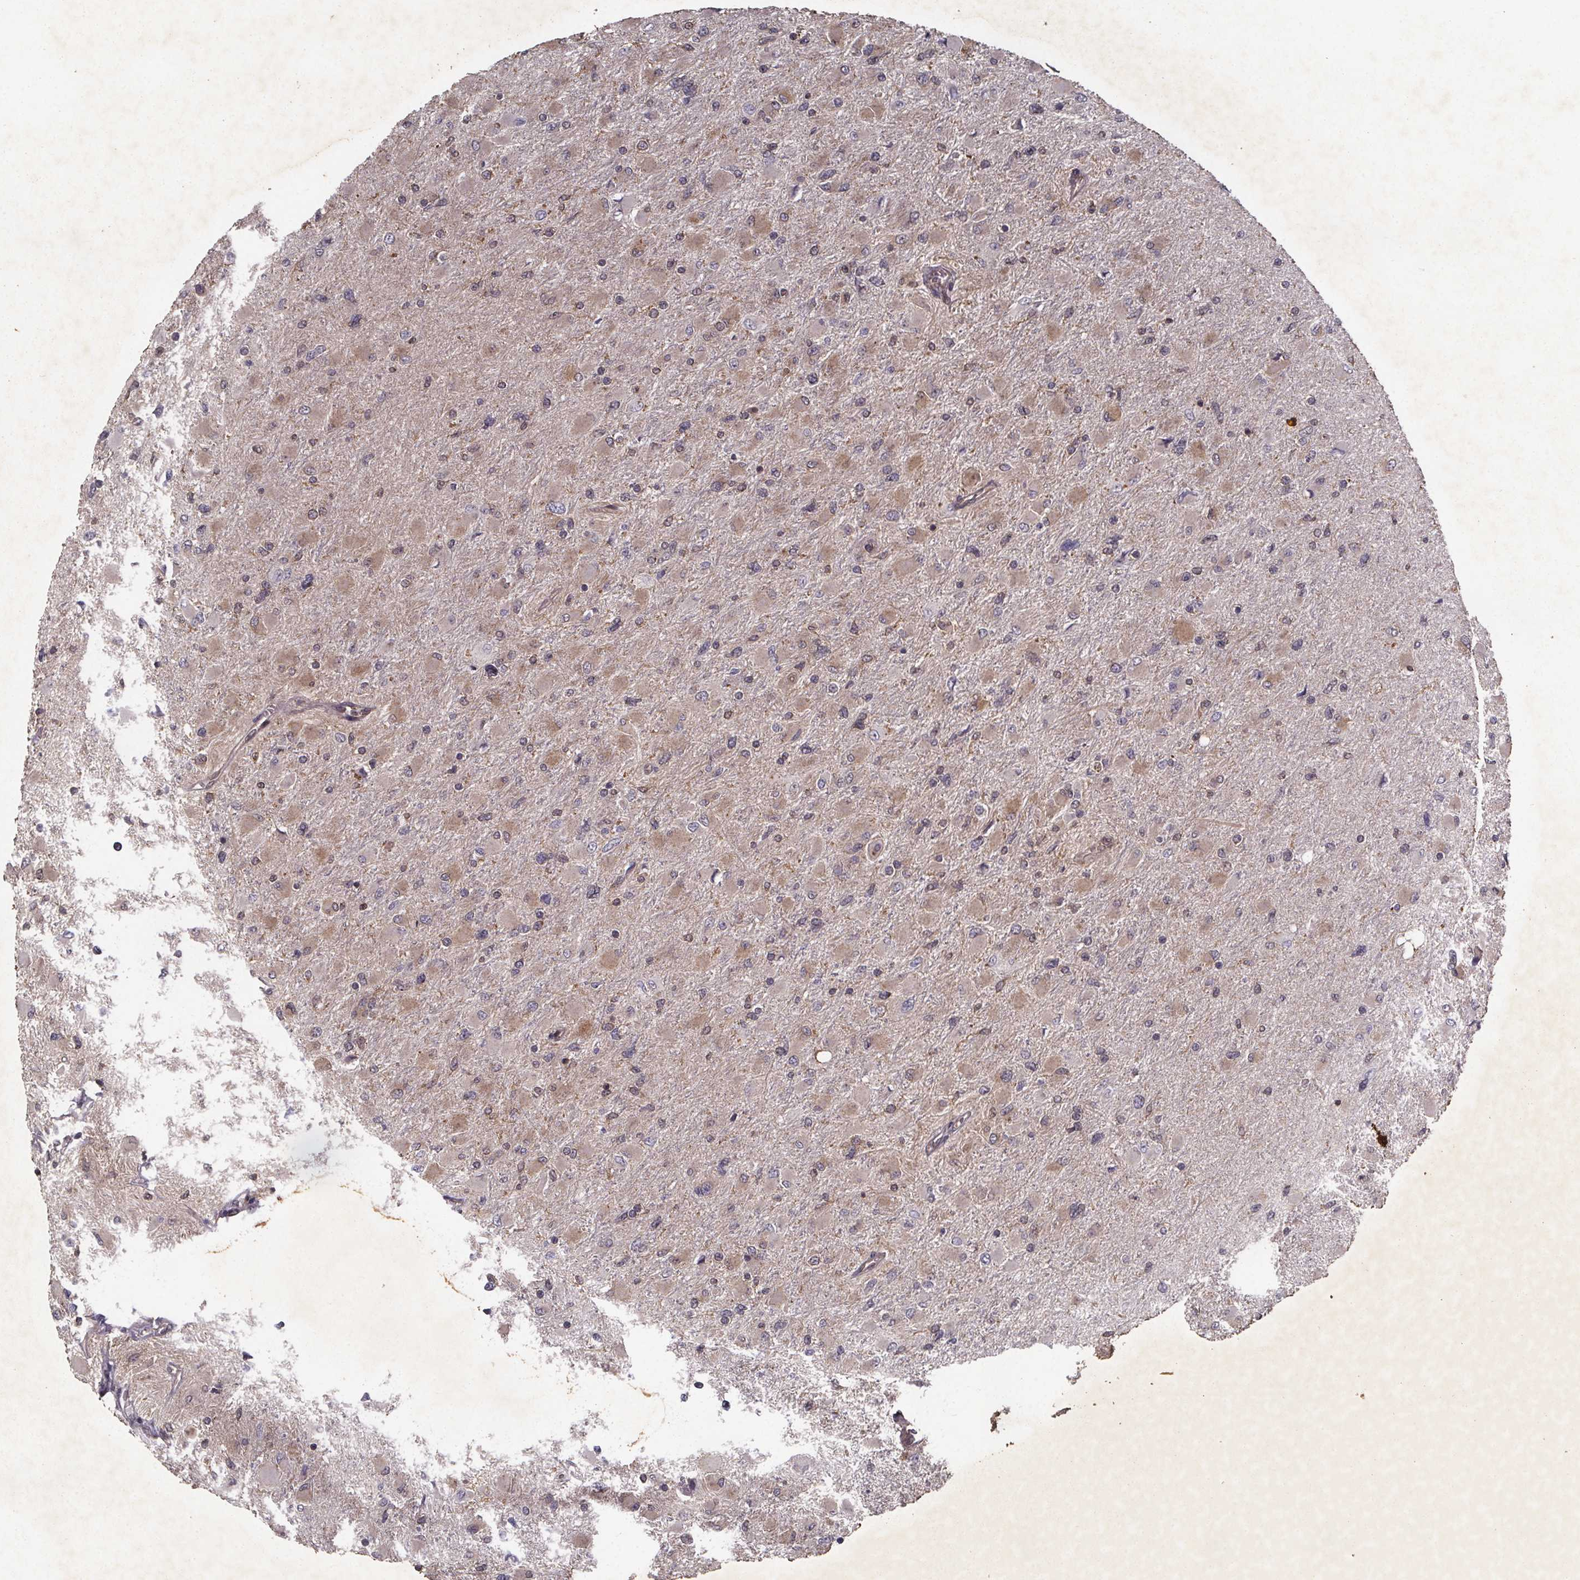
{"staining": {"intensity": "weak", "quantity": "<25%", "location": "cytoplasmic/membranous"}, "tissue": "glioma", "cell_type": "Tumor cells", "image_type": "cancer", "snomed": [{"axis": "morphology", "description": "Glioma, malignant, High grade"}, {"axis": "topography", "description": "Cerebral cortex"}], "caption": "The immunohistochemistry (IHC) histopathology image has no significant expression in tumor cells of glioma tissue. (DAB (3,3'-diaminobenzidine) IHC with hematoxylin counter stain).", "gene": "PIERCE2", "patient": {"sex": "female", "age": 36}}